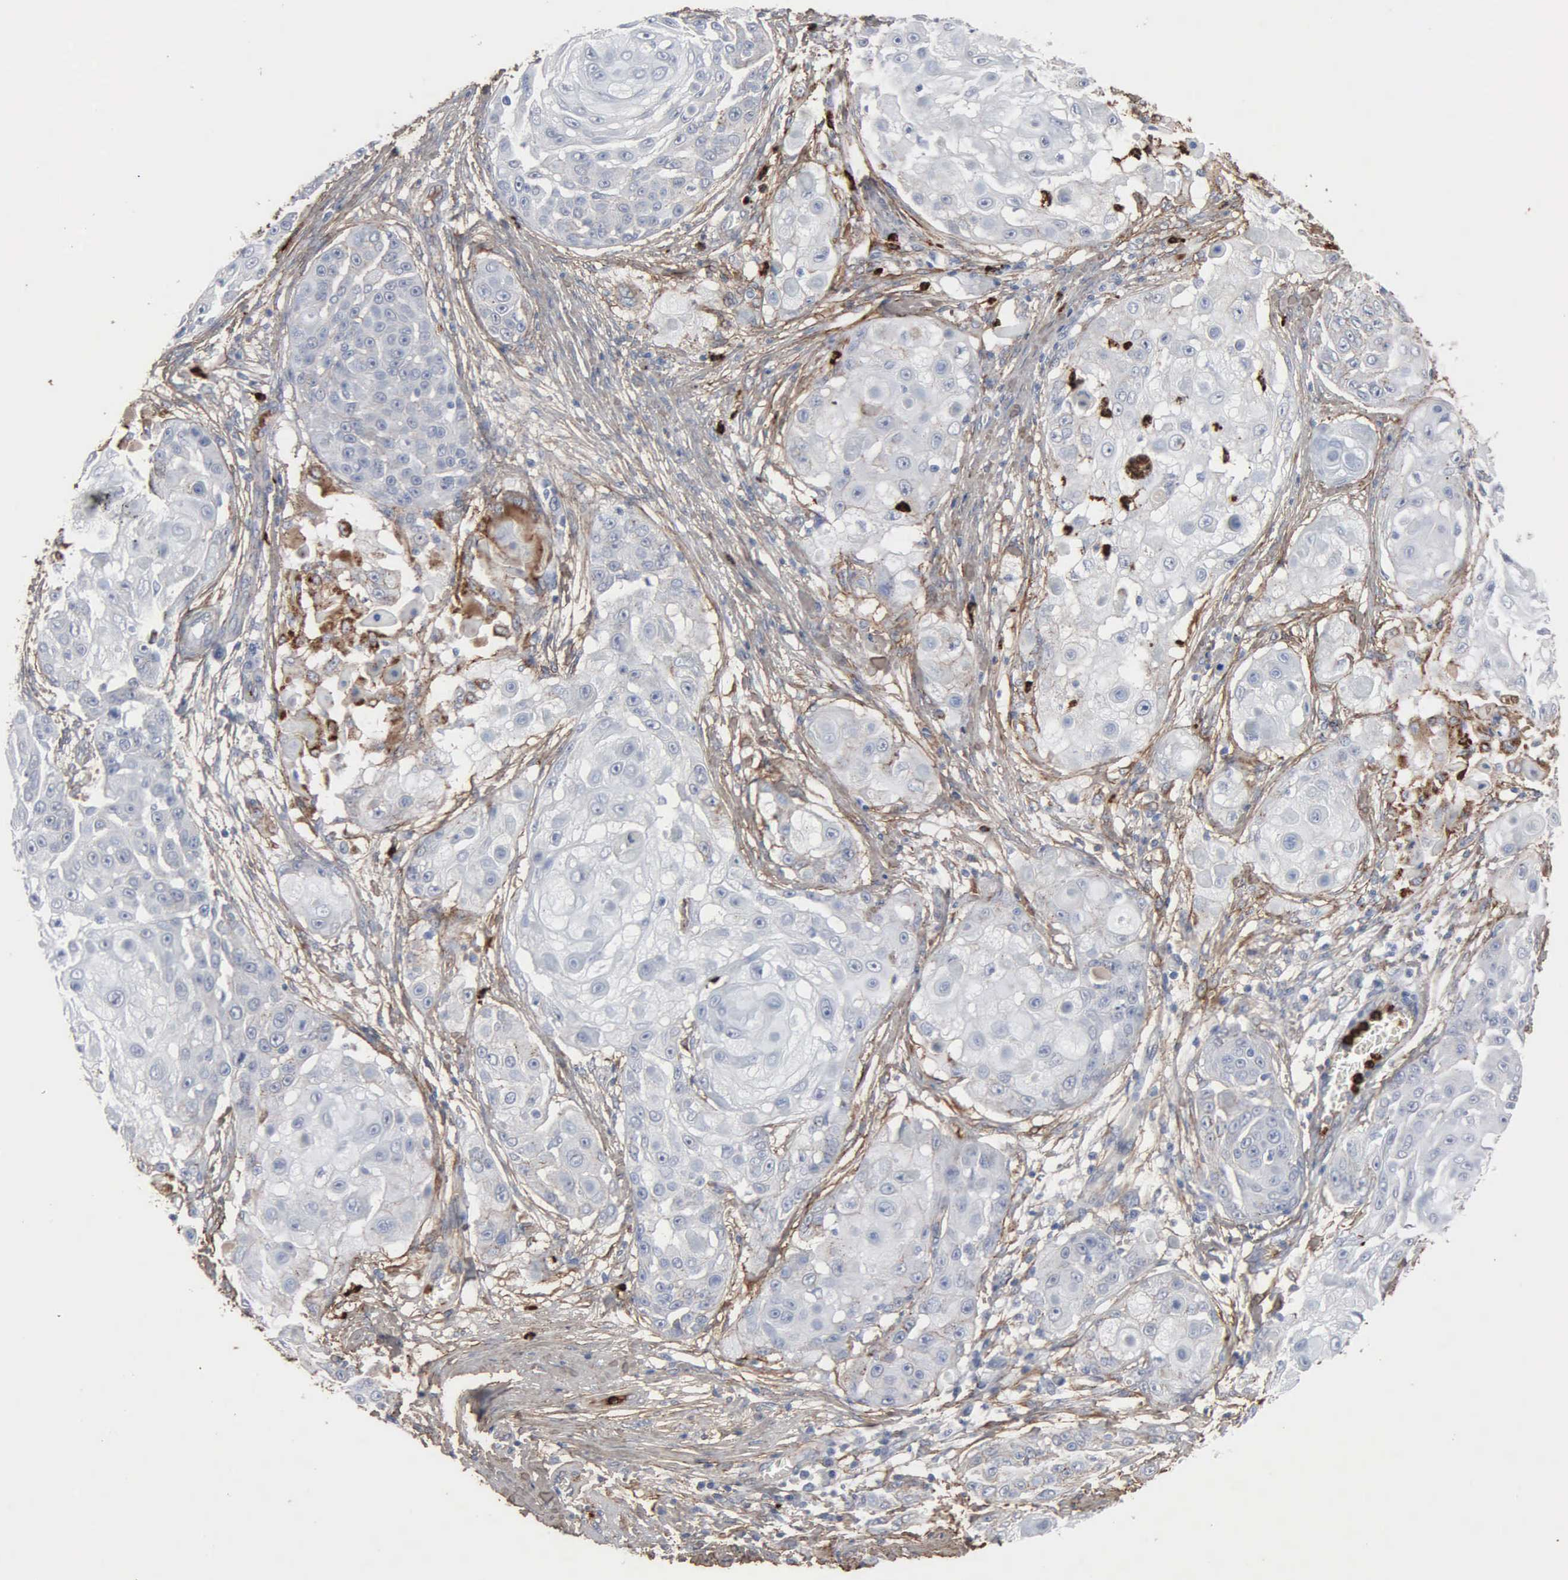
{"staining": {"intensity": "strong", "quantity": "<25%", "location": "cytoplasmic/membranous"}, "tissue": "skin cancer", "cell_type": "Tumor cells", "image_type": "cancer", "snomed": [{"axis": "morphology", "description": "Squamous cell carcinoma, NOS"}, {"axis": "topography", "description": "Skin"}], "caption": "Tumor cells demonstrate medium levels of strong cytoplasmic/membranous positivity in about <25% of cells in skin squamous cell carcinoma. (Stains: DAB in brown, nuclei in blue, Microscopy: brightfield microscopy at high magnification).", "gene": "FN1", "patient": {"sex": "female", "age": 57}}